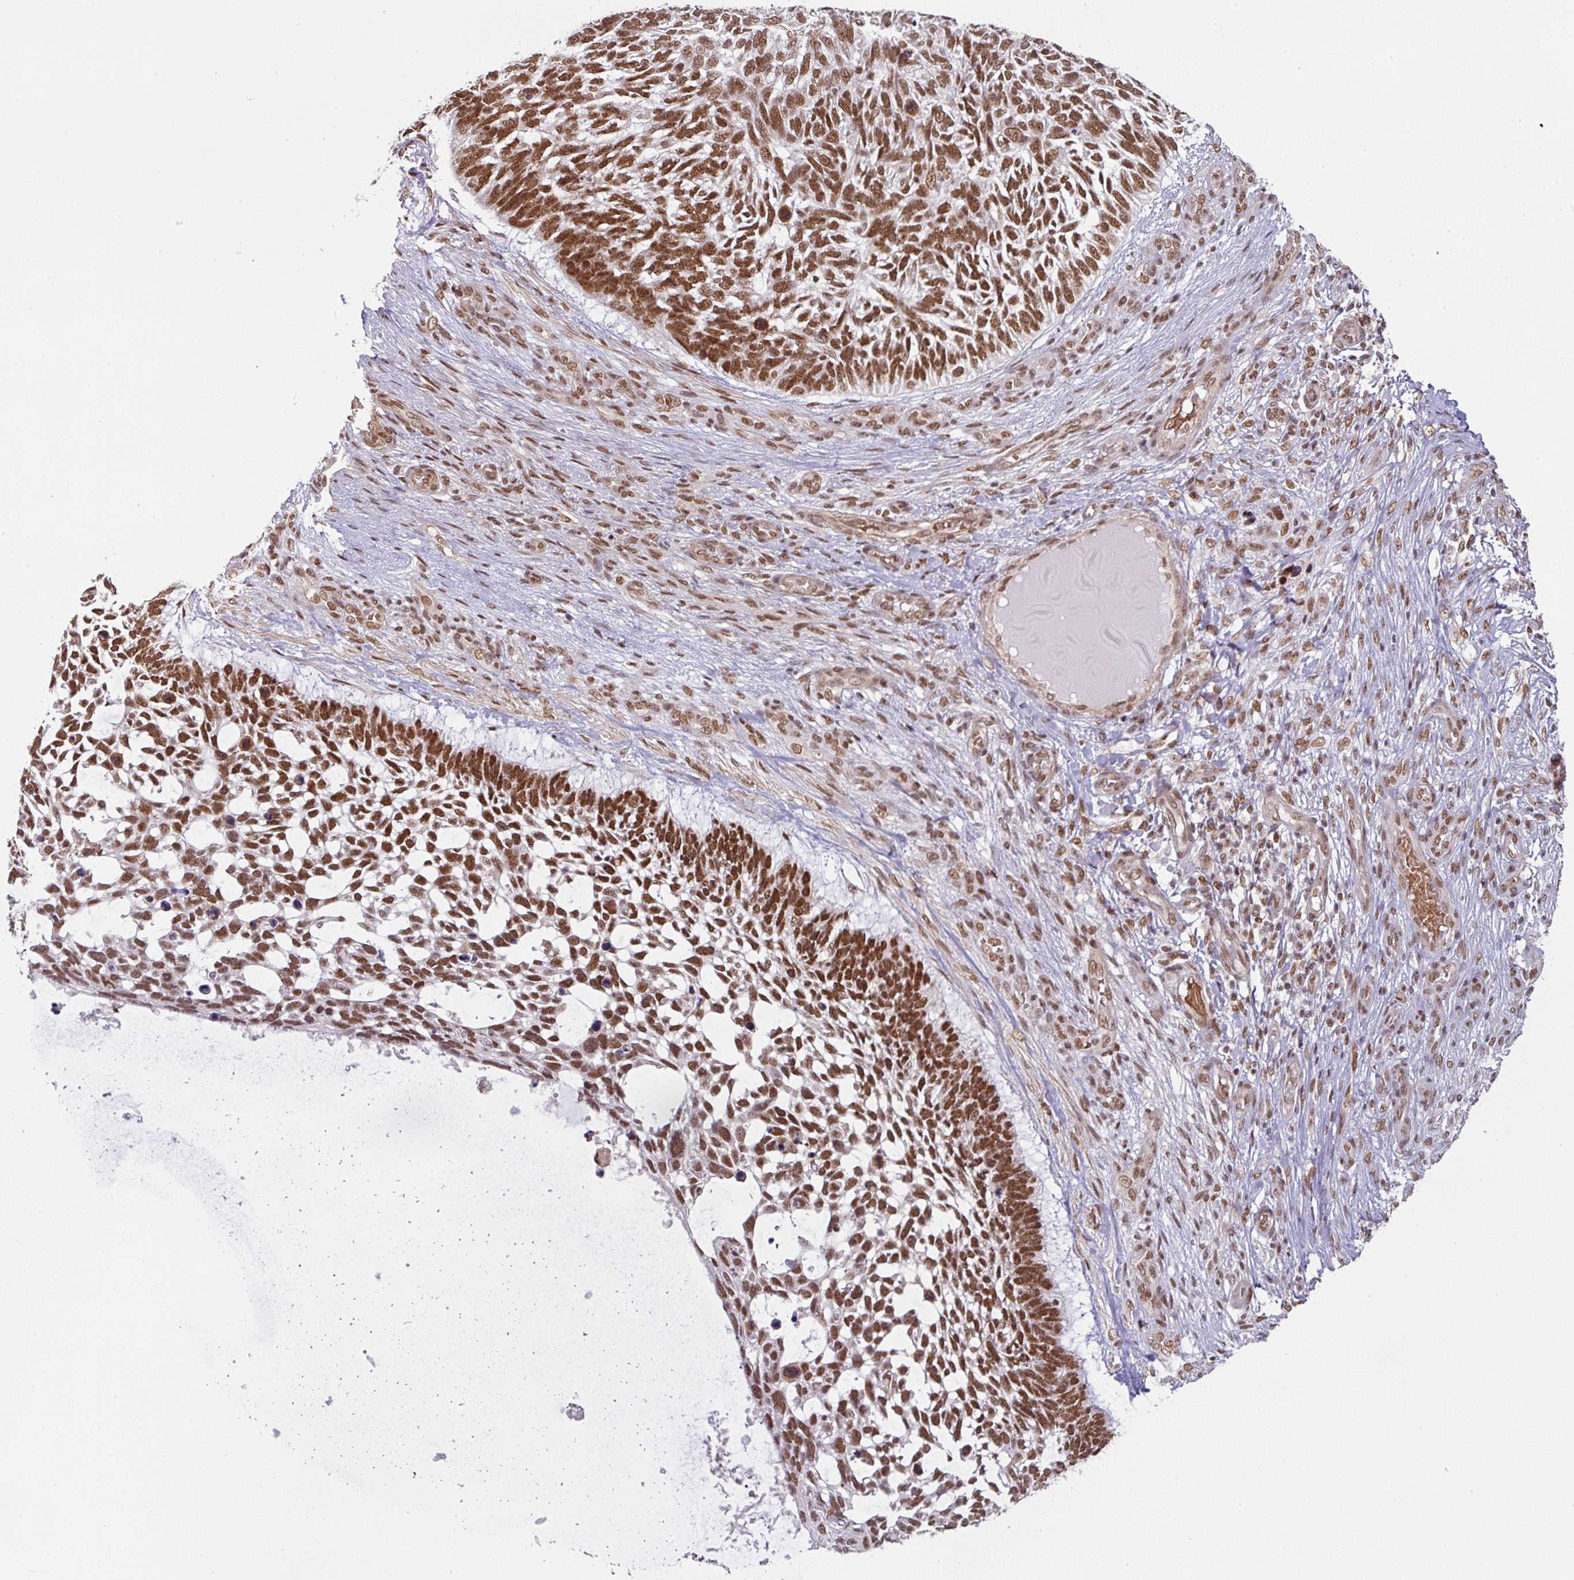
{"staining": {"intensity": "strong", "quantity": ">75%", "location": "nuclear"}, "tissue": "skin cancer", "cell_type": "Tumor cells", "image_type": "cancer", "snomed": [{"axis": "morphology", "description": "Basal cell carcinoma"}, {"axis": "topography", "description": "Skin"}], "caption": "A brown stain shows strong nuclear expression of a protein in skin cancer tumor cells.", "gene": "NCOA5", "patient": {"sex": "male", "age": 88}}